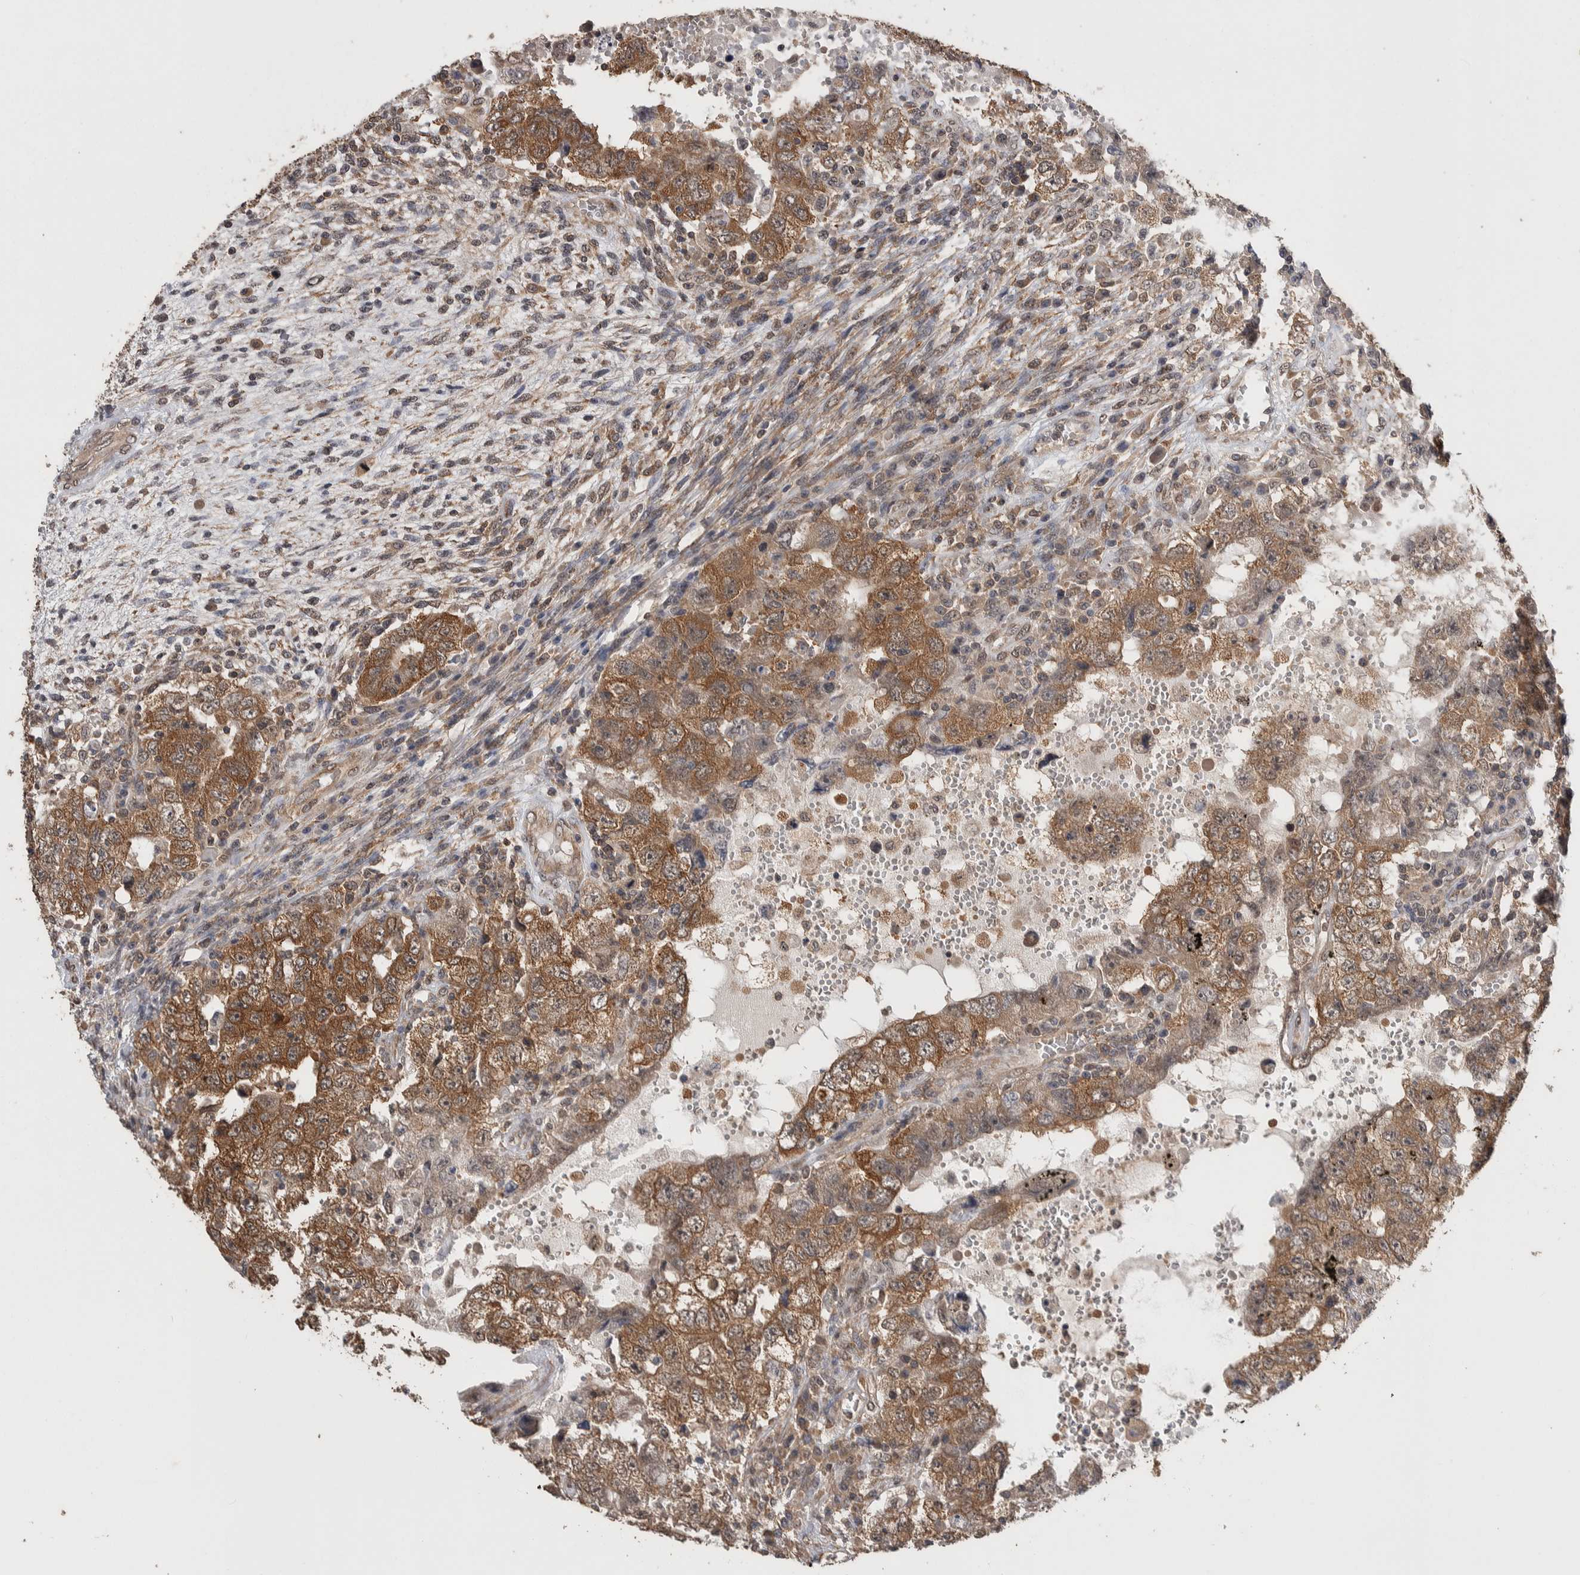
{"staining": {"intensity": "moderate", "quantity": ">75%", "location": "cytoplasmic/membranous"}, "tissue": "testis cancer", "cell_type": "Tumor cells", "image_type": "cancer", "snomed": [{"axis": "morphology", "description": "Carcinoma, Embryonal, NOS"}, {"axis": "topography", "description": "Testis"}], "caption": "Moderate cytoplasmic/membranous positivity for a protein is appreciated in about >75% of tumor cells of testis embryonal carcinoma using immunohistochemistry.", "gene": "DVL2", "patient": {"sex": "male", "age": 26}}